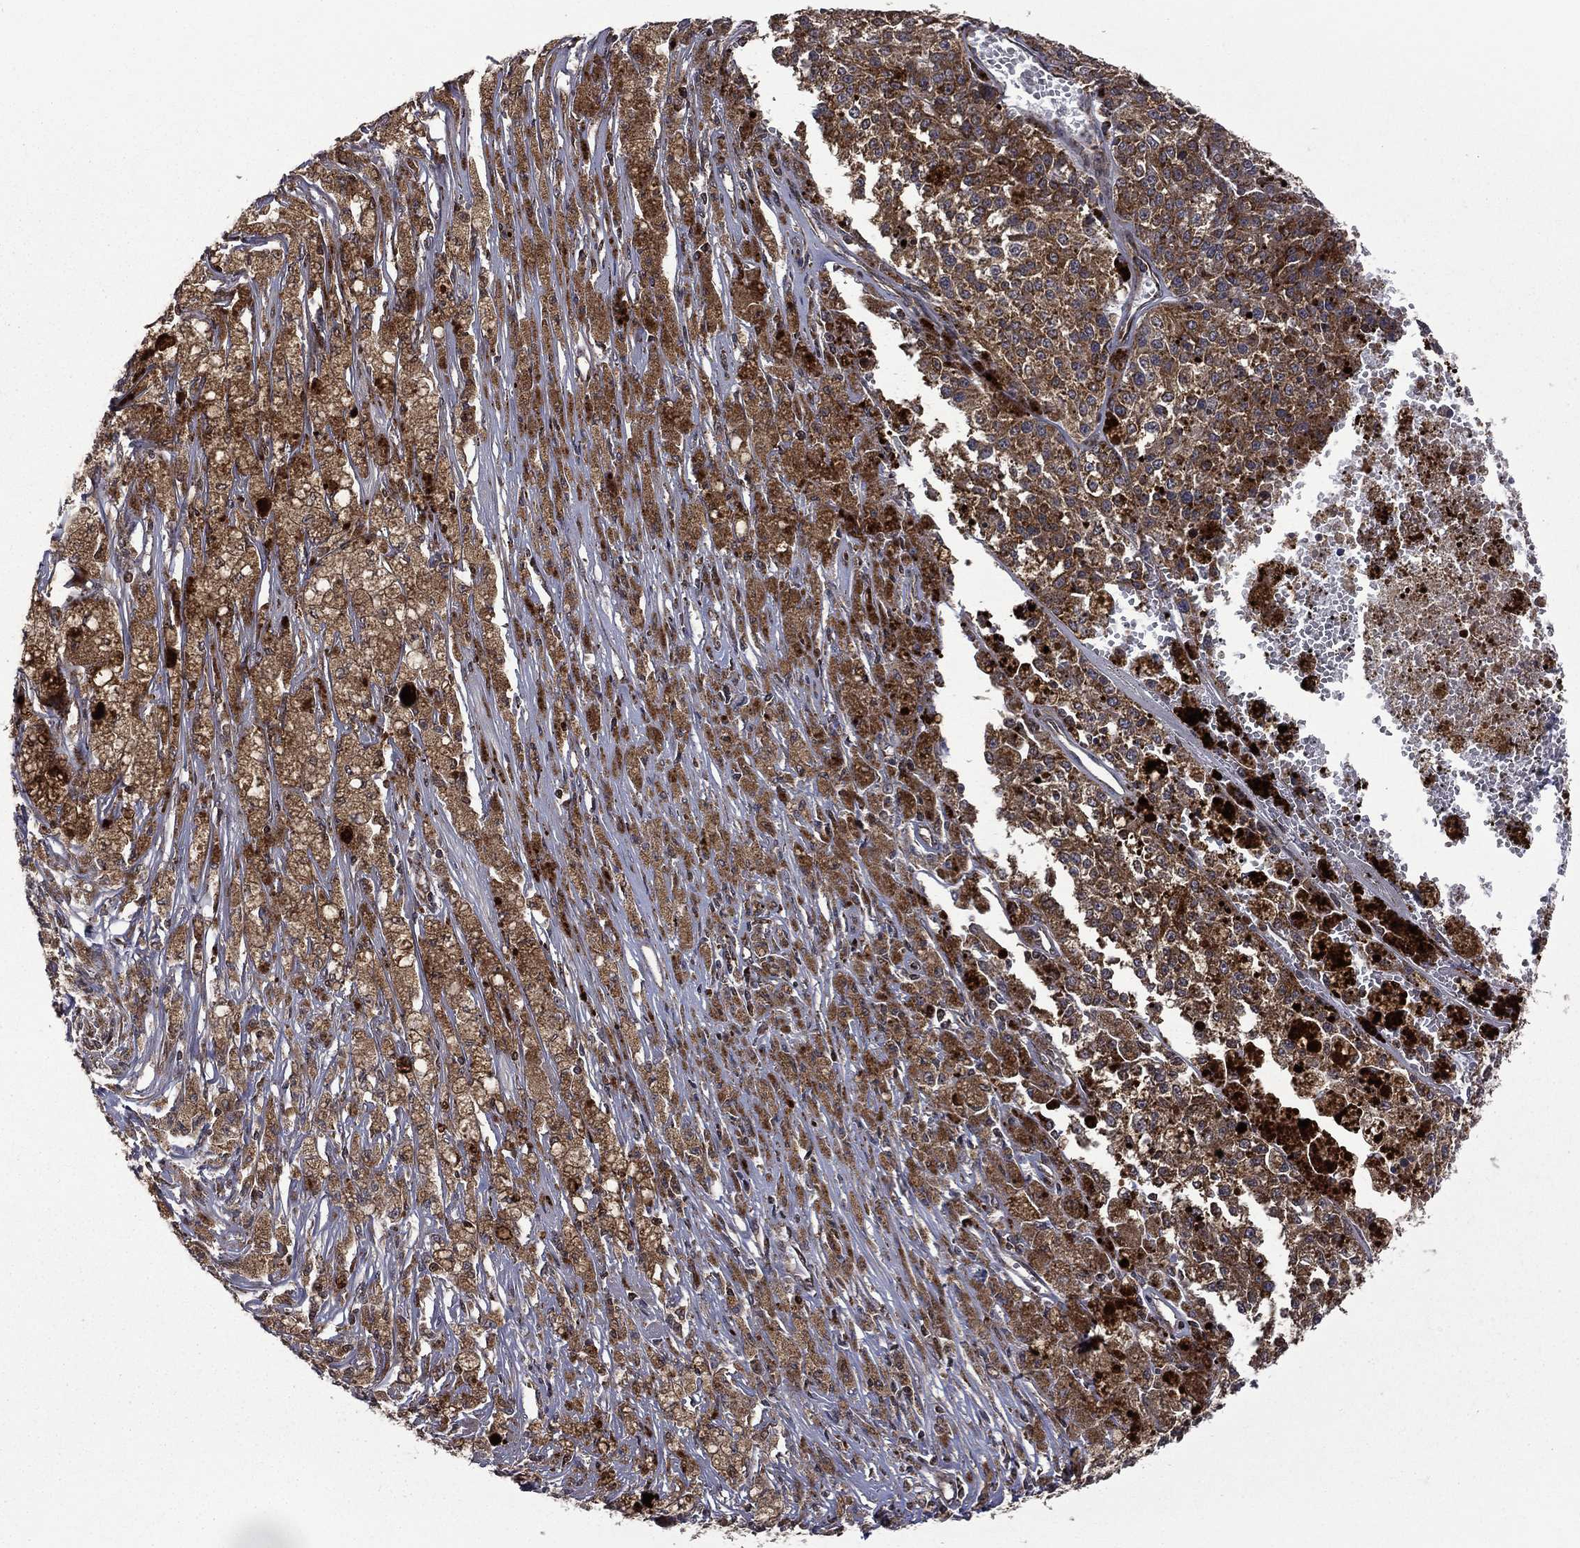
{"staining": {"intensity": "strong", "quantity": ">75%", "location": "cytoplasmic/membranous"}, "tissue": "melanoma", "cell_type": "Tumor cells", "image_type": "cancer", "snomed": [{"axis": "morphology", "description": "Malignant melanoma, Metastatic site"}, {"axis": "topography", "description": "Lymph node"}], "caption": "Malignant melanoma (metastatic site) stained with immunohistochemistry (IHC) reveals strong cytoplasmic/membranous positivity in approximately >75% of tumor cells. (DAB (3,3'-diaminobenzidine) IHC, brown staining for protein, blue staining for nuclei).", "gene": "GIMAP6", "patient": {"sex": "female", "age": 64}}